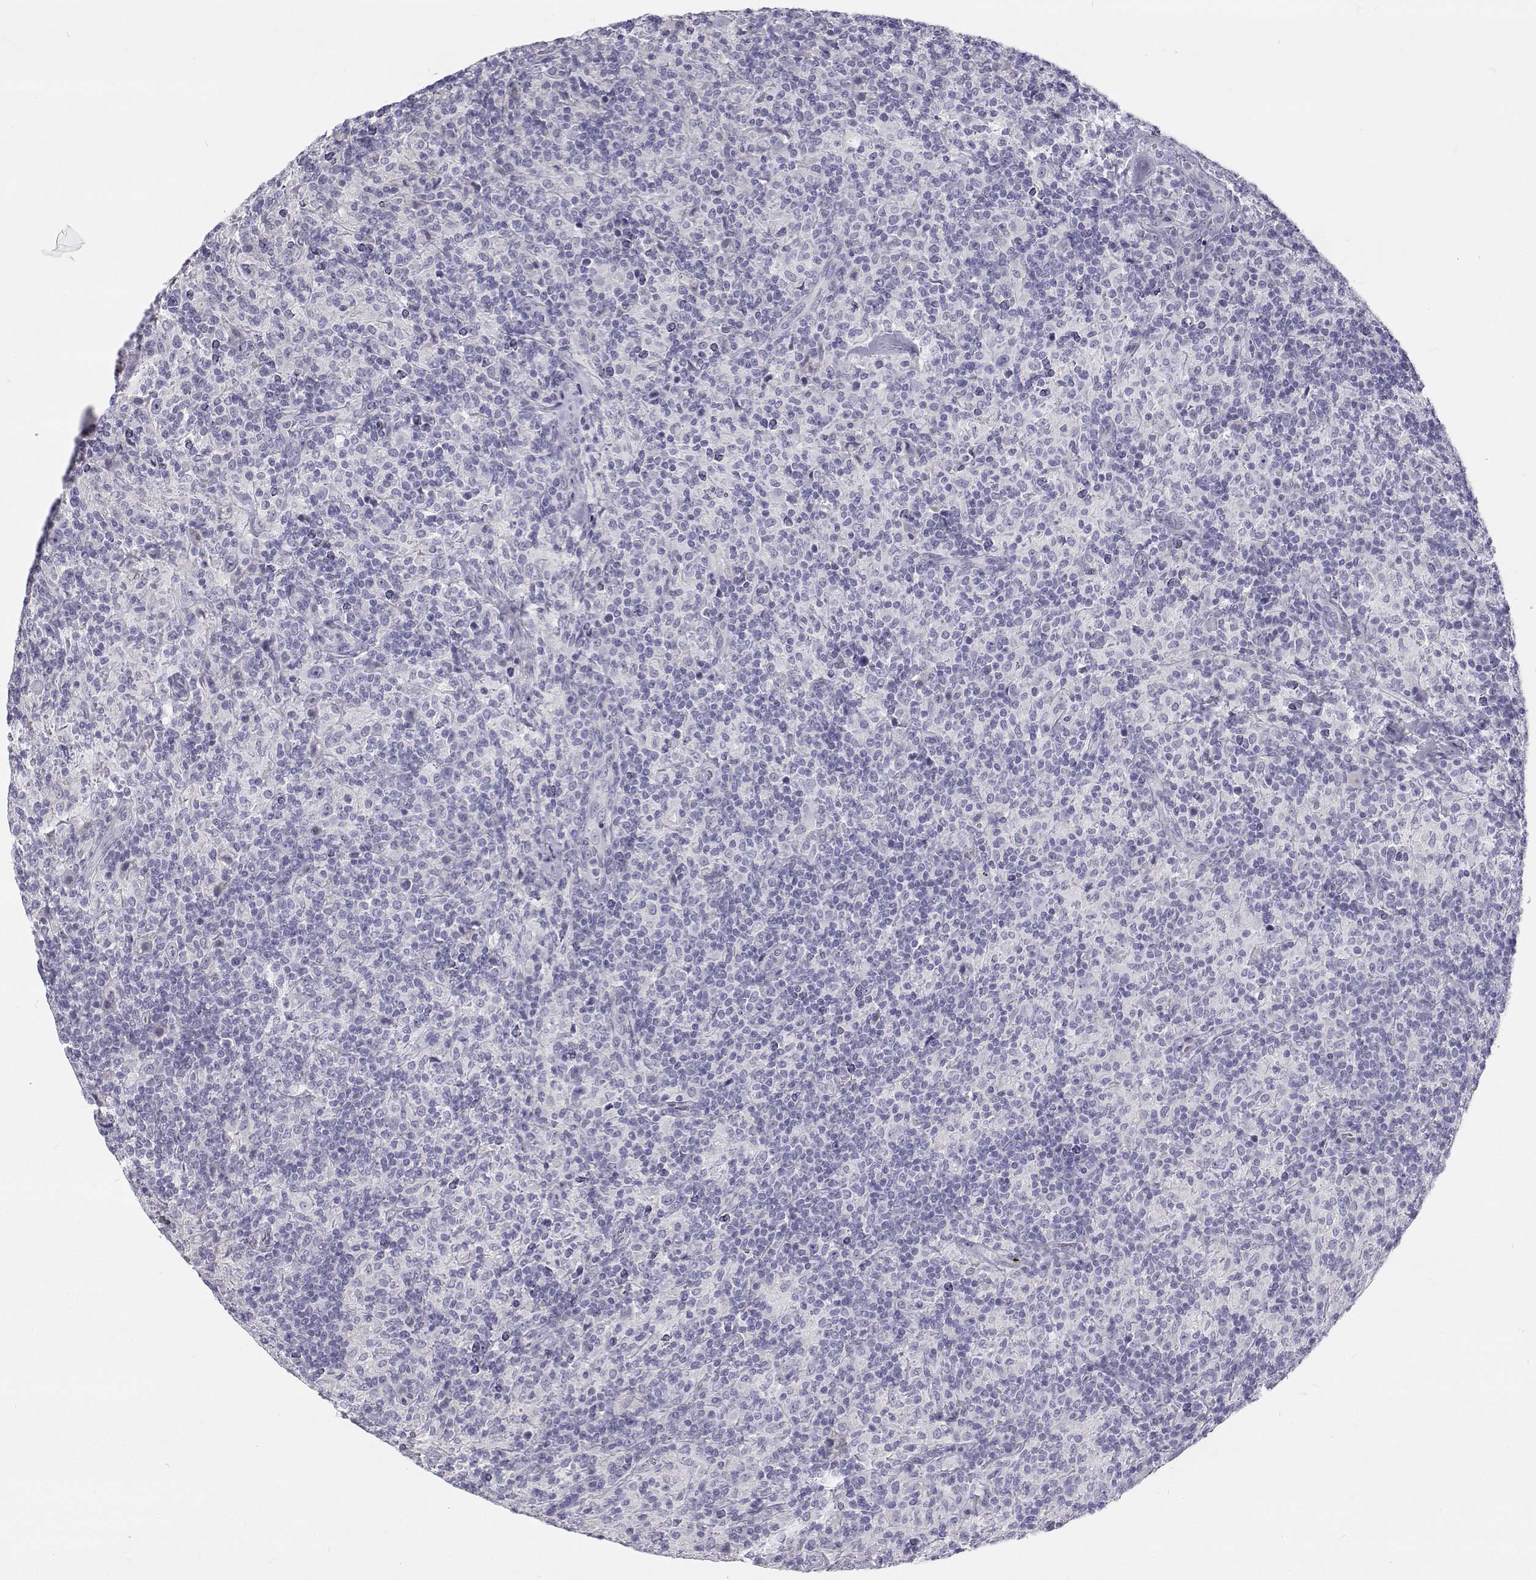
{"staining": {"intensity": "negative", "quantity": "none", "location": "none"}, "tissue": "lymphoma", "cell_type": "Tumor cells", "image_type": "cancer", "snomed": [{"axis": "morphology", "description": "Hodgkin's disease, NOS"}, {"axis": "topography", "description": "Lymph node"}], "caption": "The IHC micrograph has no significant expression in tumor cells of Hodgkin's disease tissue.", "gene": "TTN", "patient": {"sex": "male", "age": 70}}